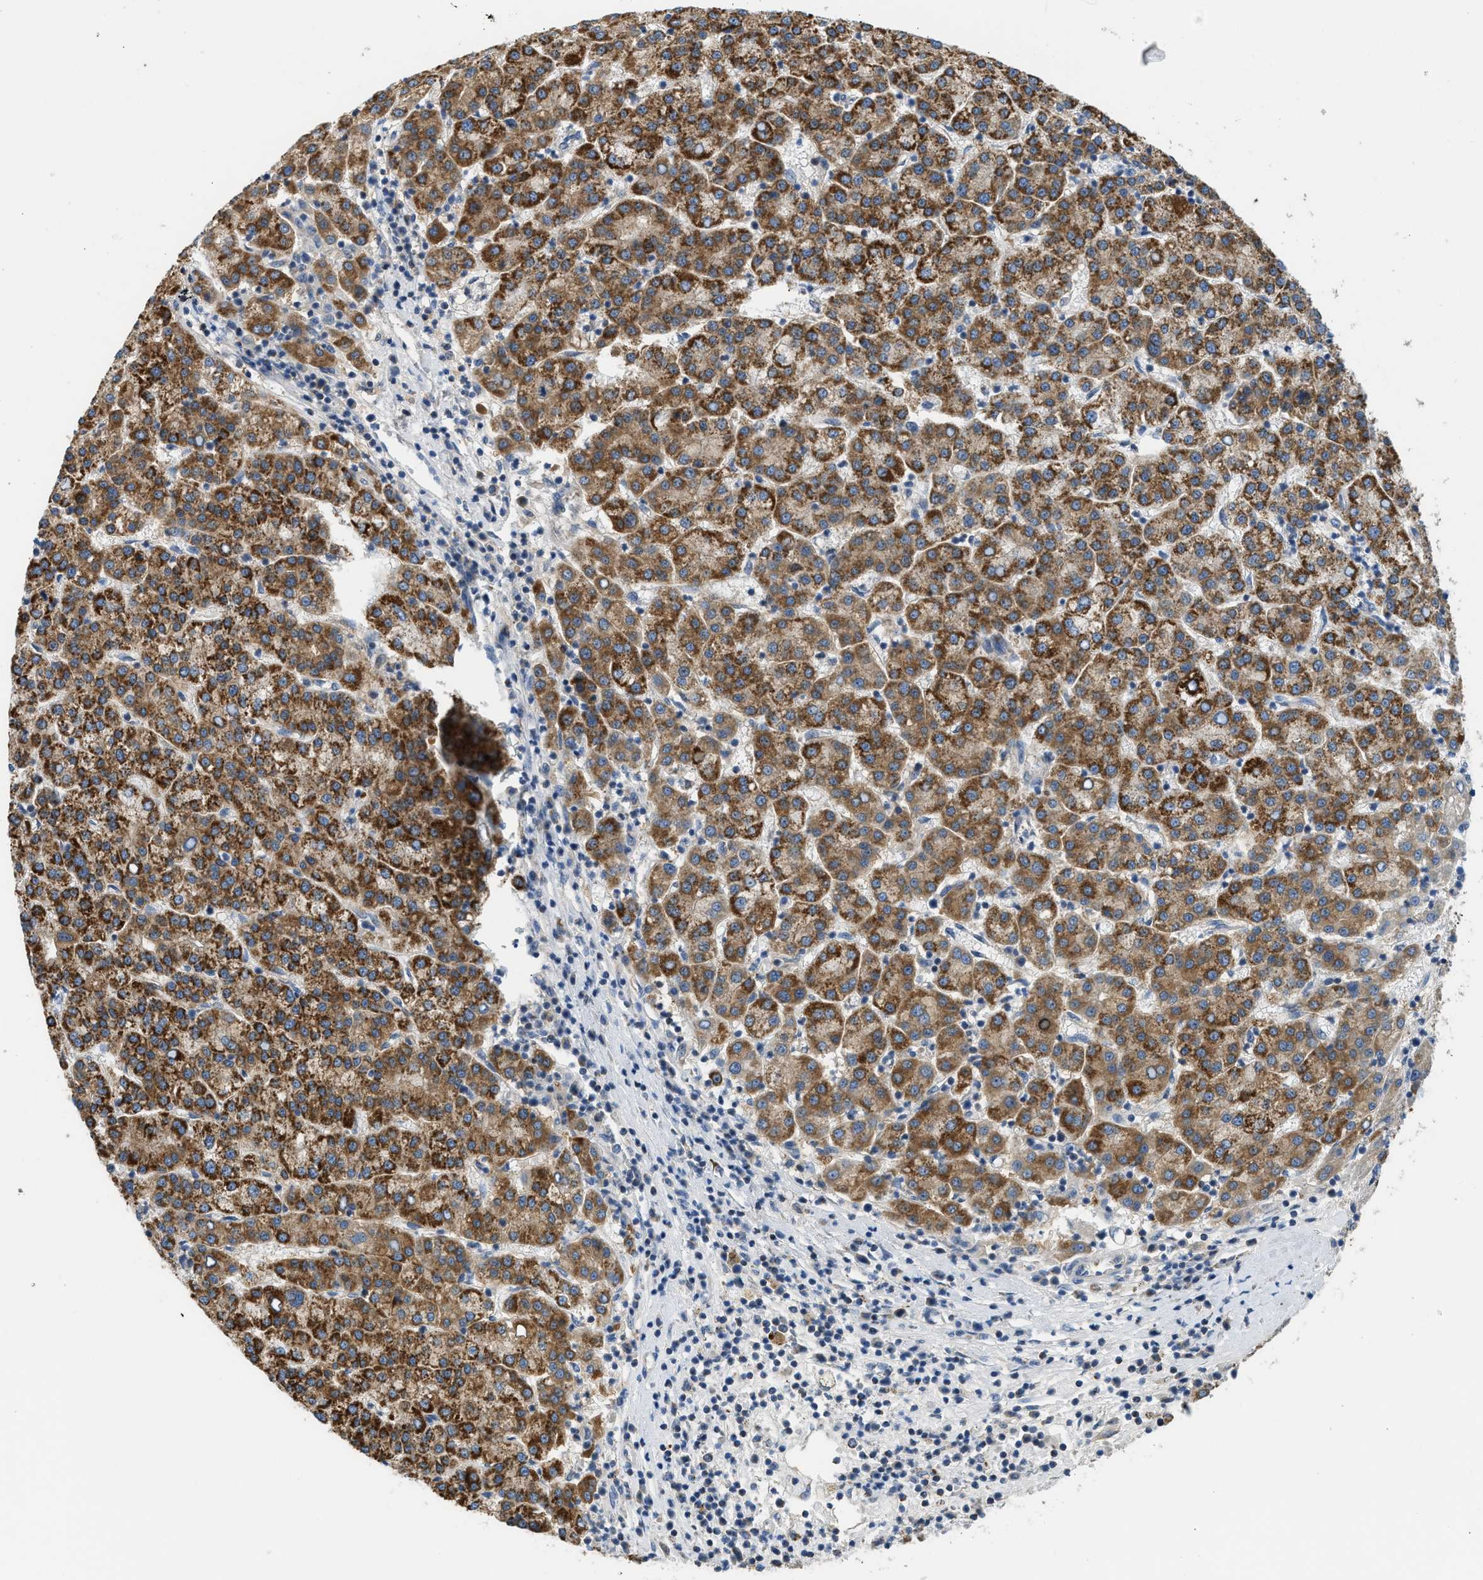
{"staining": {"intensity": "strong", "quantity": ">75%", "location": "cytoplasmic/membranous"}, "tissue": "liver cancer", "cell_type": "Tumor cells", "image_type": "cancer", "snomed": [{"axis": "morphology", "description": "Carcinoma, Hepatocellular, NOS"}, {"axis": "topography", "description": "Liver"}], "caption": "Protein expression analysis of hepatocellular carcinoma (liver) demonstrates strong cytoplasmic/membranous staining in approximately >75% of tumor cells.", "gene": "GOT2", "patient": {"sex": "female", "age": 58}}